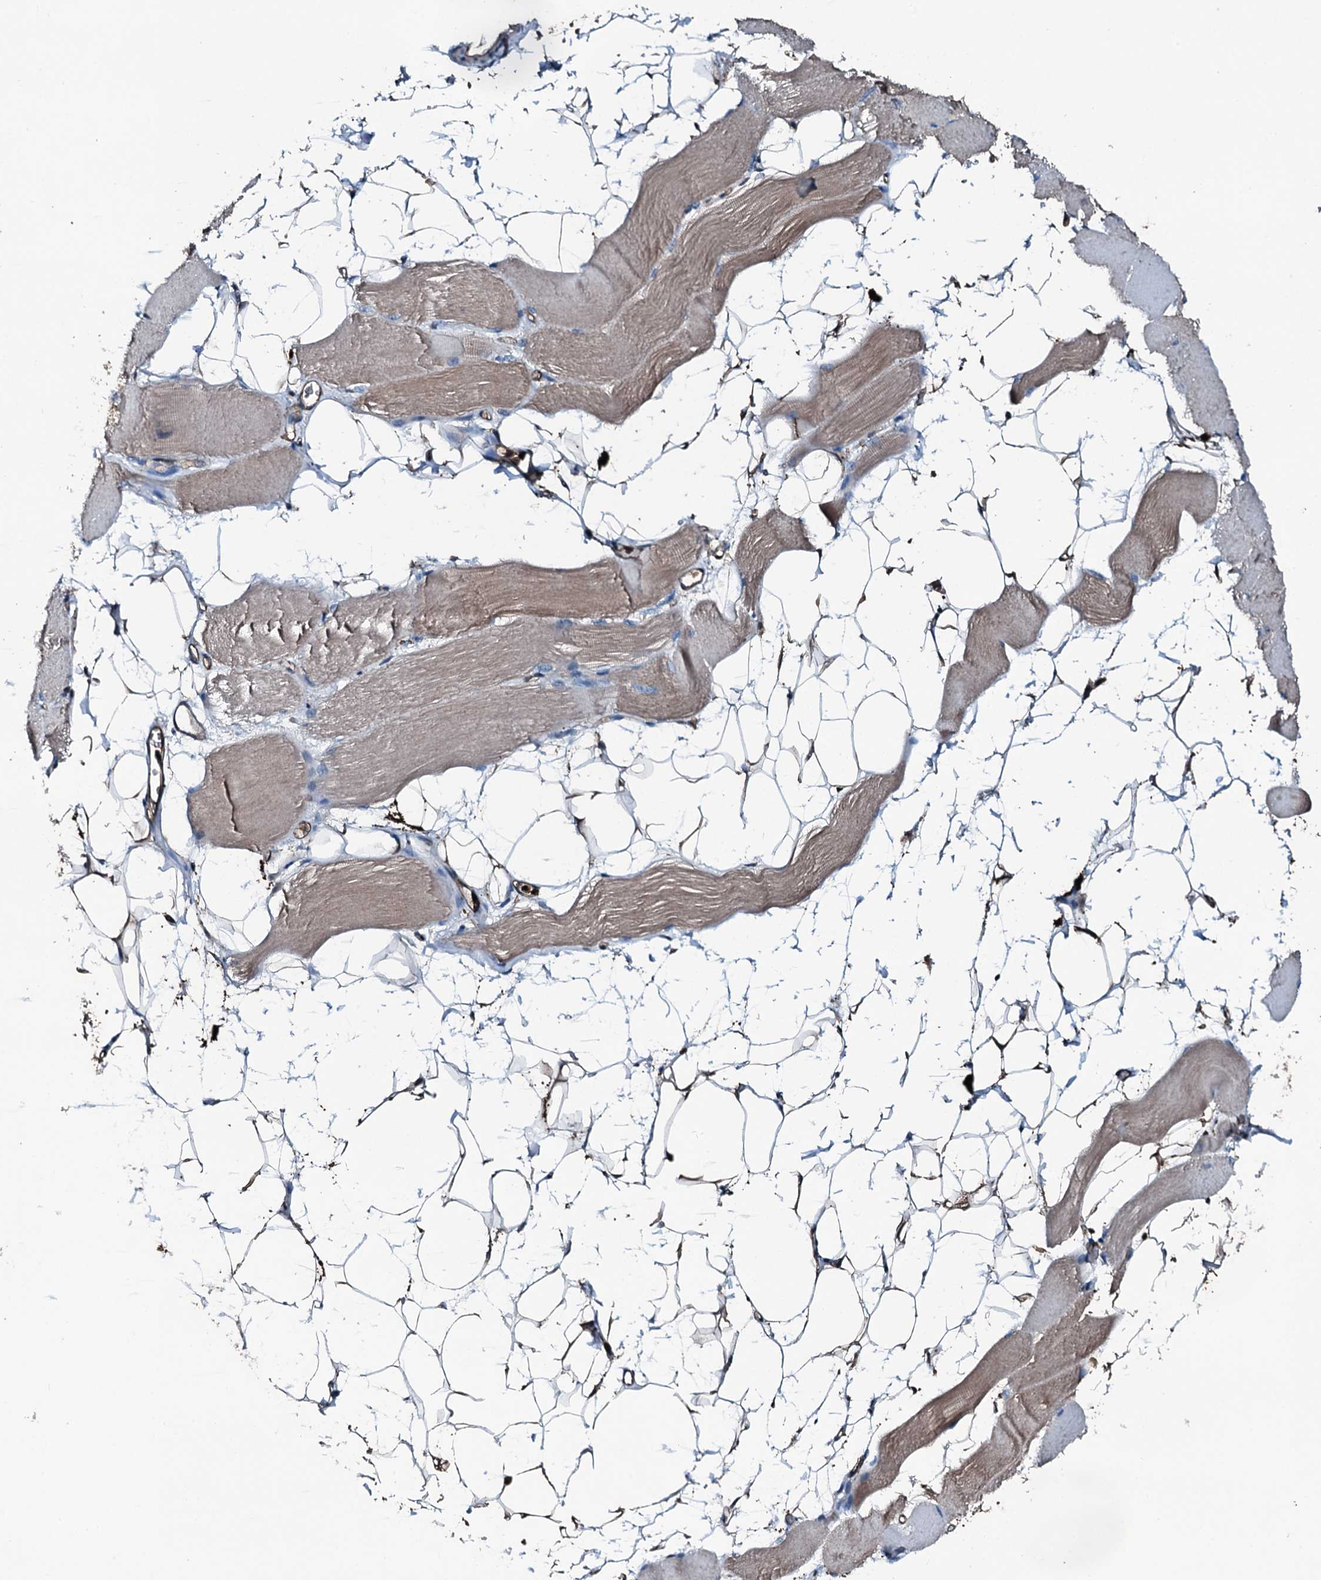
{"staining": {"intensity": "moderate", "quantity": "25%-75%", "location": "cytoplasmic/membranous"}, "tissue": "skeletal muscle", "cell_type": "Myocytes", "image_type": "normal", "snomed": [{"axis": "morphology", "description": "Normal tissue, NOS"}, {"axis": "topography", "description": "Skeletal muscle"}, {"axis": "topography", "description": "Parathyroid gland"}], "caption": "A histopathology image of skeletal muscle stained for a protein reveals moderate cytoplasmic/membranous brown staining in myocytes.", "gene": "SLC25A38", "patient": {"sex": "female", "age": 37}}